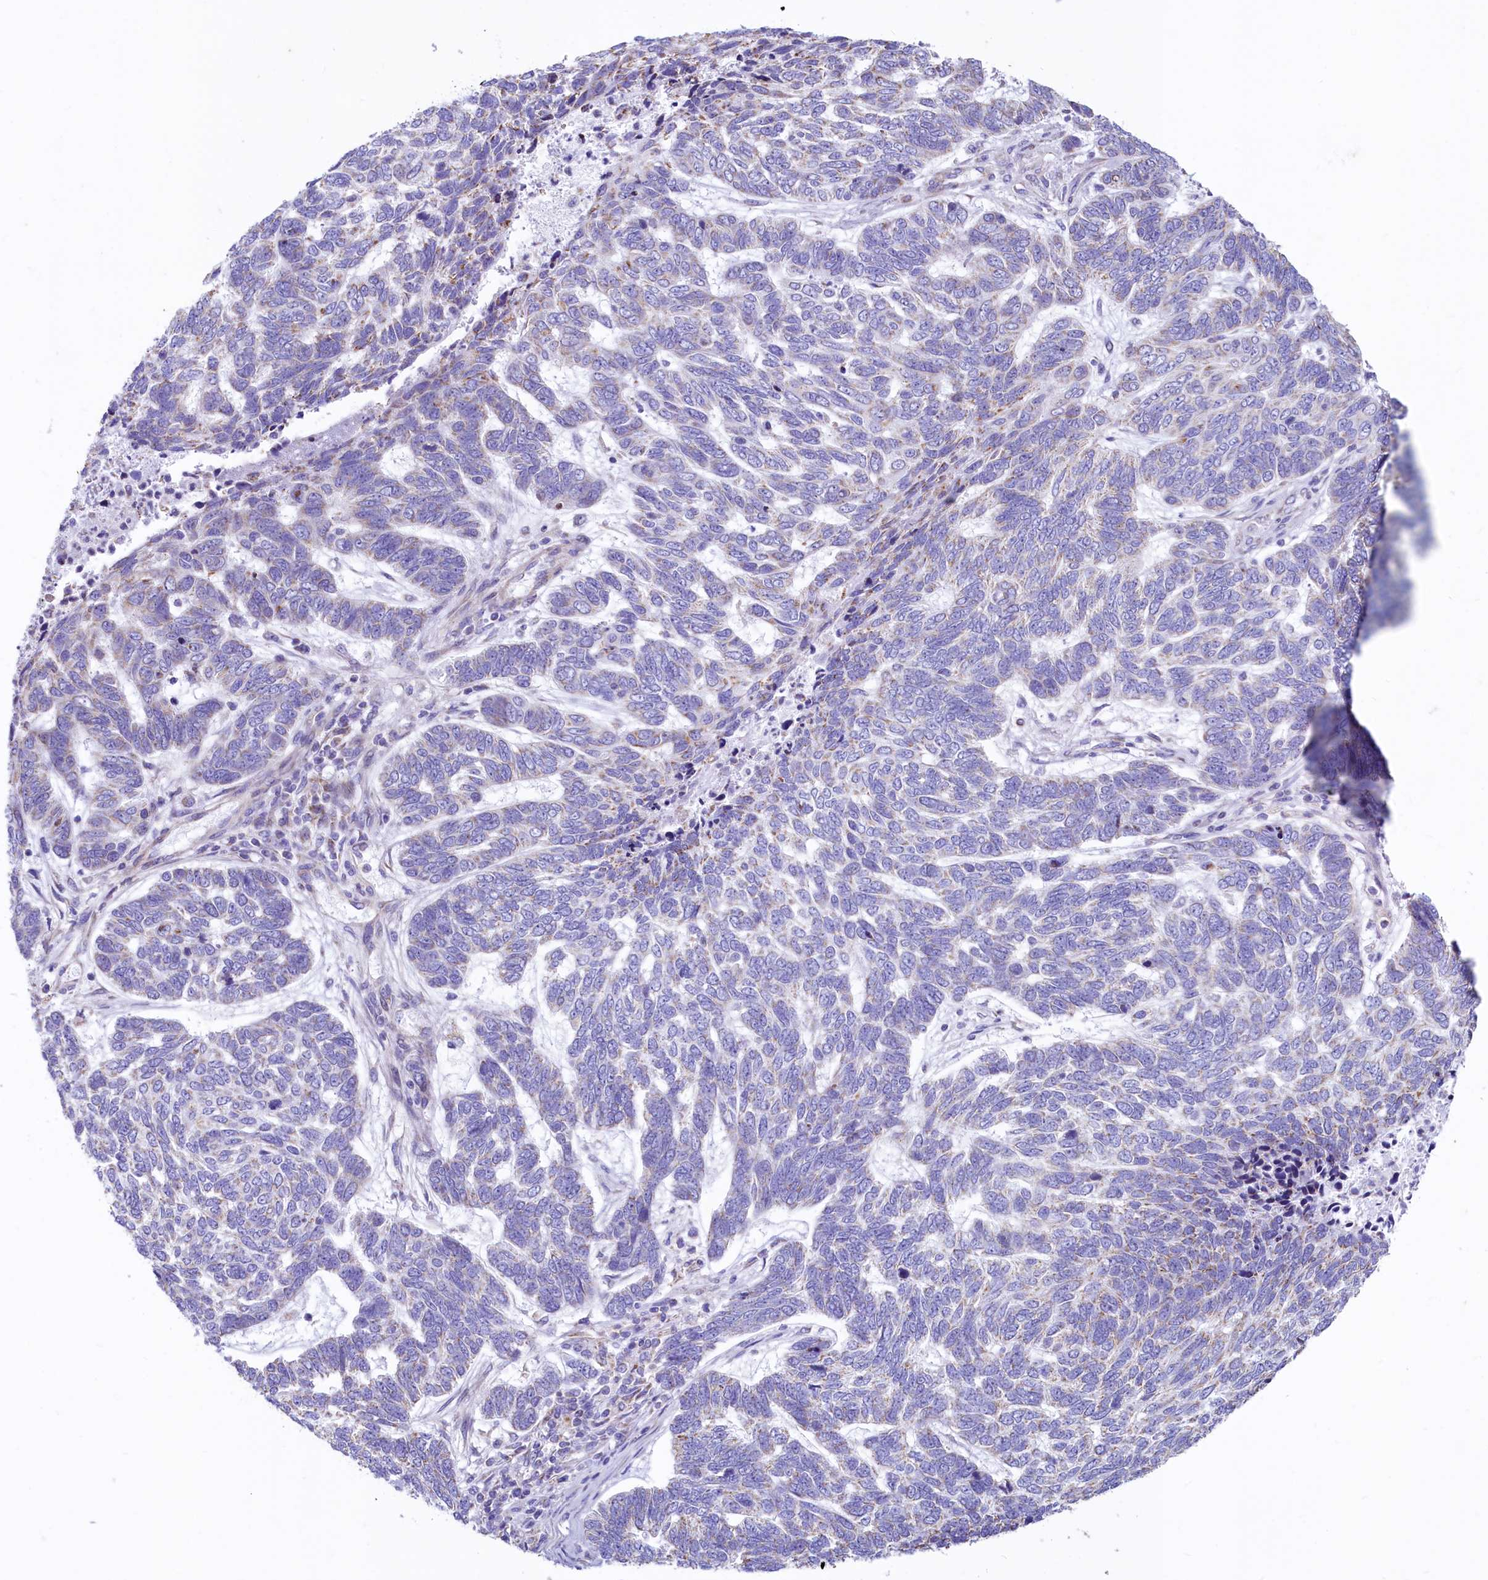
{"staining": {"intensity": "negative", "quantity": "none", "location": "none"}, "tissue": "skin cancer", "cell_type": "Tumor cells", "image_type": "cancer", "snomed": [{"axis": "morphology", "description": "Basal cell carcinoma"}, {"axis": "topography", "description": "Skin"}], "caption": "An IHC photomicrograph of basal cell carcinoma (skin) is shown. There is no staining in tumor cells of basal cell carcinoma (skin).", "gene": "VWCE", "patient": {"sex": "female", "age": 65}}